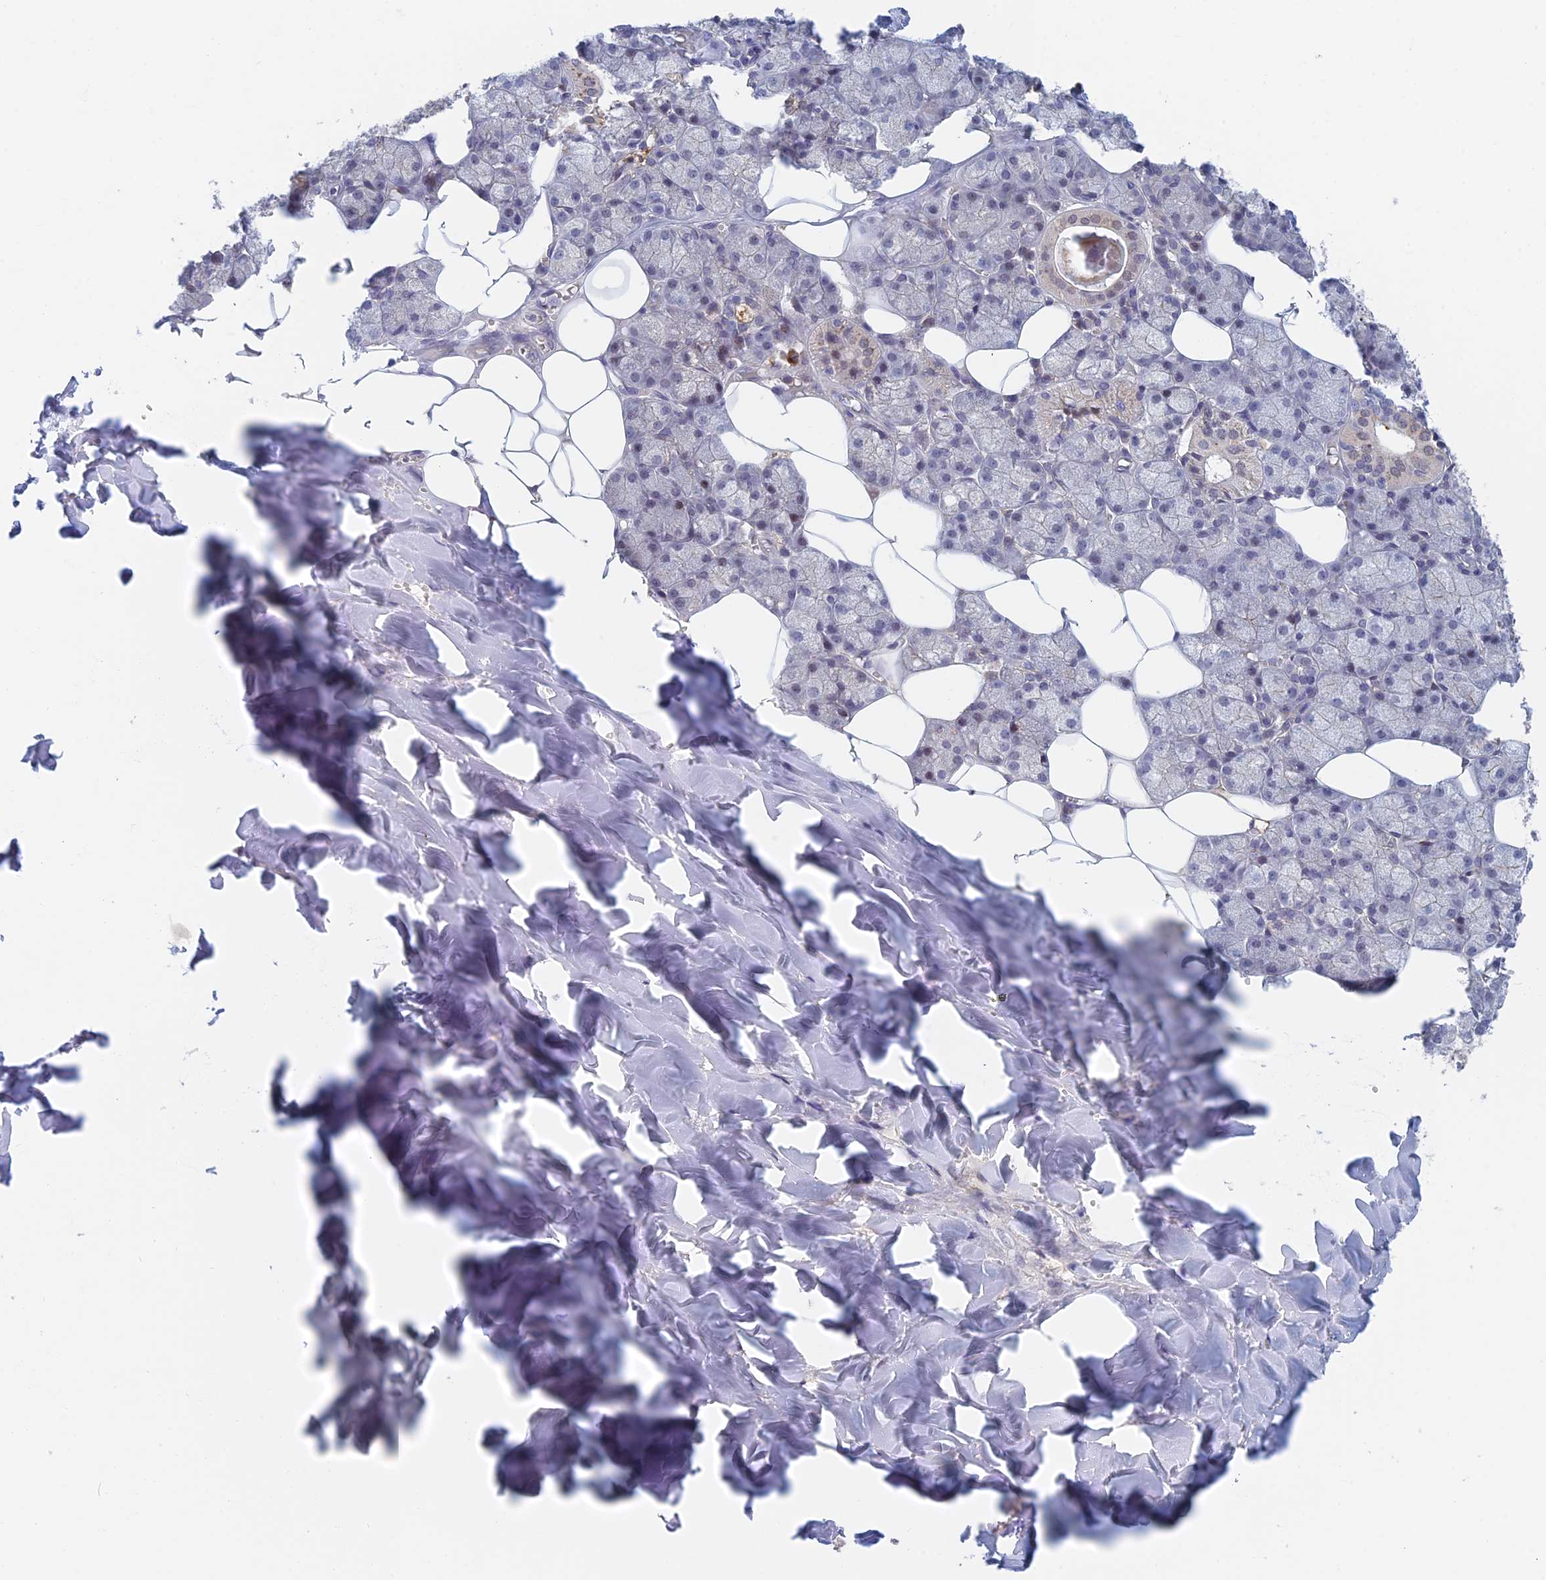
{"staining": {"intensity": "weak", "quantity": "<25%", "location": "cytoplasmic/membranous,nuclear"}, "tissue": "salivary gland", "cell_type": "Glandular cells", "image_type": "normal", "snomed": [{"axis": "morphology", "description": "Normal tissue, NOS"}, {"axis": "topography", "description": "Salivary gland"}], "caption": "Glandular cells show no significant staining in benign salivary gland. (DAB immunohistochemistry with hematoxylin counter stain).", "gene": "ZUP1", "patient": {"sex": "male", "age": 62}}